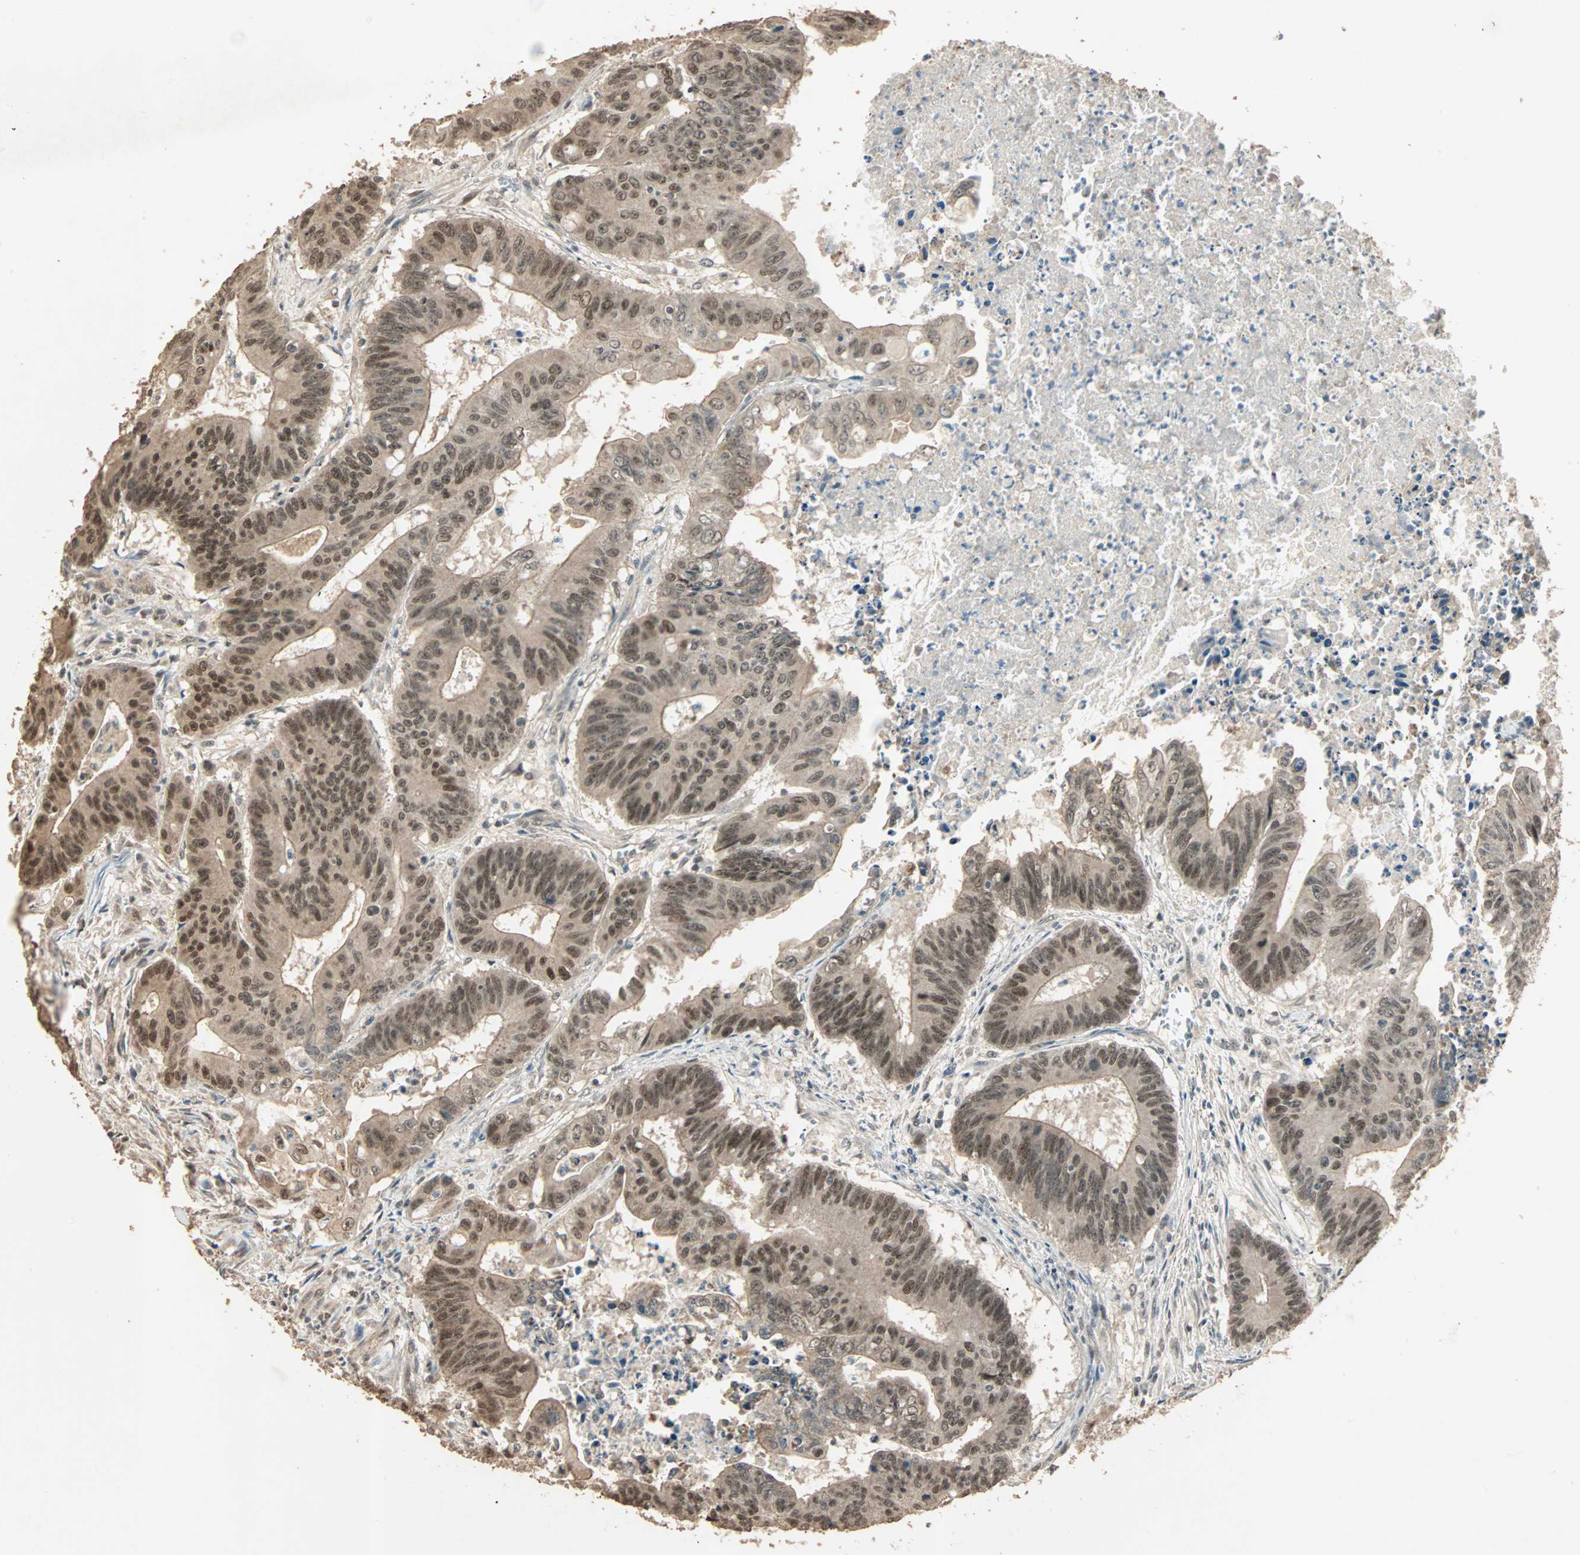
{"staining": {"intensity": "moderate", "quantity": ">75%", "location": "cytoplasmic/membranous,nuclear"}, "tissue": "colorectal cancer", "cell_type": "Tumor cells", "image_type": "cancer", "snomed": [{"axis": "morphology", "description": "Adenocarcinoma, NOS"}, {"axis": "topography", "description": "Colon"}], "caption": "Protein expression analysis of colorectal adenocarcinoma demonstrates moderate cytoplasmic/membranous and nuclear expression in about >75% of tumor cells.", "gene": "ZBTB33", "patient": {"sex": "male", "age": 45}}